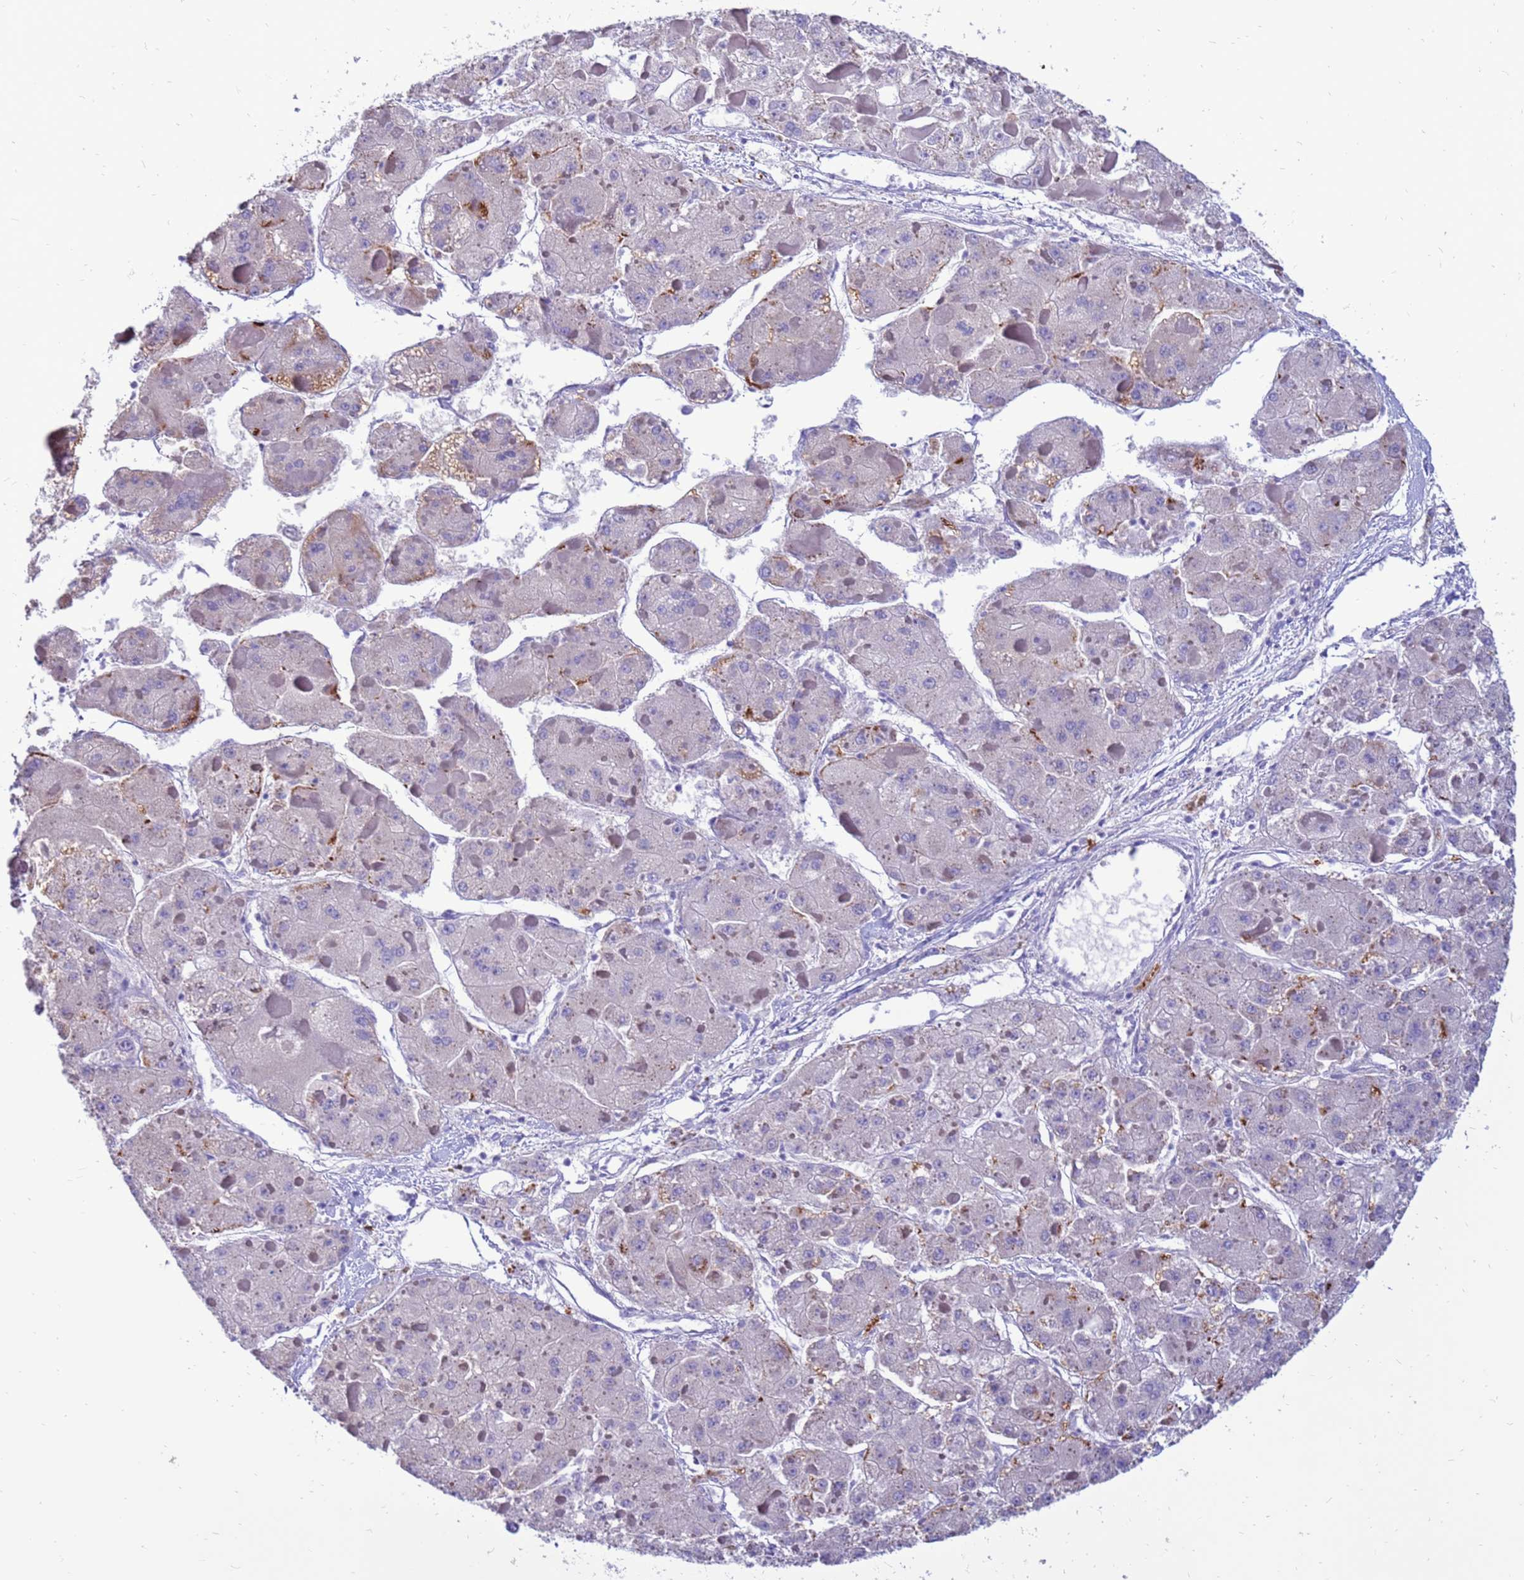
{"staining": {"intensity": "negative", "quantity": "none", "location": "none"}, "tissue": "liver cancer", "cell_type": "Tumor cells", "image_type": "cancer", "snomed": [{"axis": "morphology", "description": "Carcinoma, Hepatocellular, NOS"}, {"axis": "topography", "description": "Liver"}], "caption": "A high-resolution micrograph shows immunohistochemistry (IHC) staining of liver cancer (hepatocellular carcinoma), which demonstrates no significant positivity in tumor cells. Brightfield microscopy of immunohistochemistry stained with DAB (brown) and hematoxylin (blue), captured at high magnification.", "gene": "PDE10A", "patient": {"sex": "female", "age": 73}}